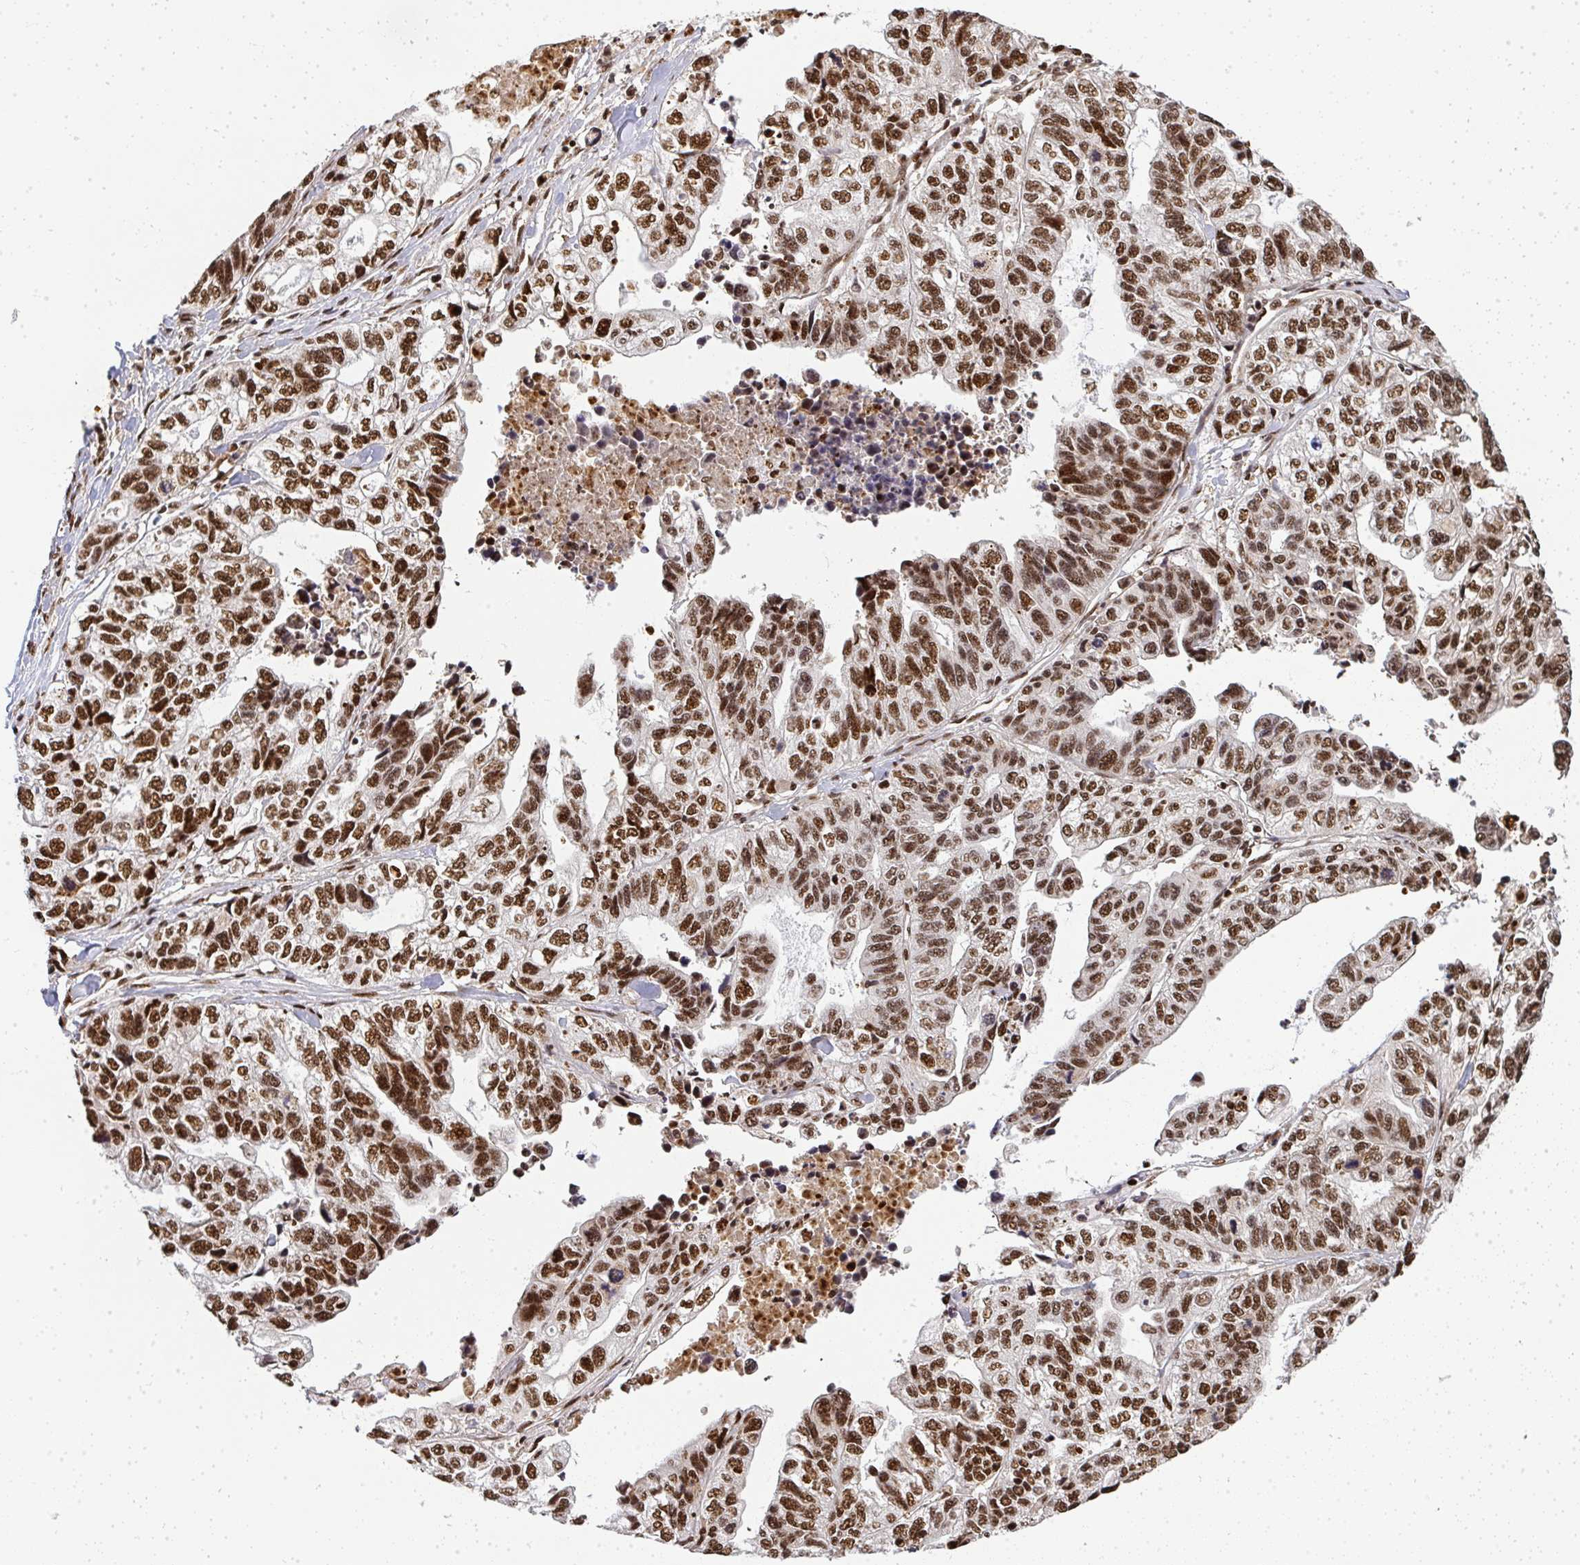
{"staining": {"intensity": "strong", "quantity": ">75%", "location": "nuclear"}, "tissue": "stomach cancer", "cell_type": "Tumor cells", "image_type": "cancer", "snomed": [{"axis": "morphology", "description": "Adenocarcinoma, NOS"}, {"axis": "topography", "description": "Stomach, upper"}], "caption": "Immunohistochemical staining of human stomach cancer shows high levels of strong nuclear positivity in approximately >75% of tumor cells.", "gene": "U2AF1", "patient": {"sex": "female", "age": 67}}